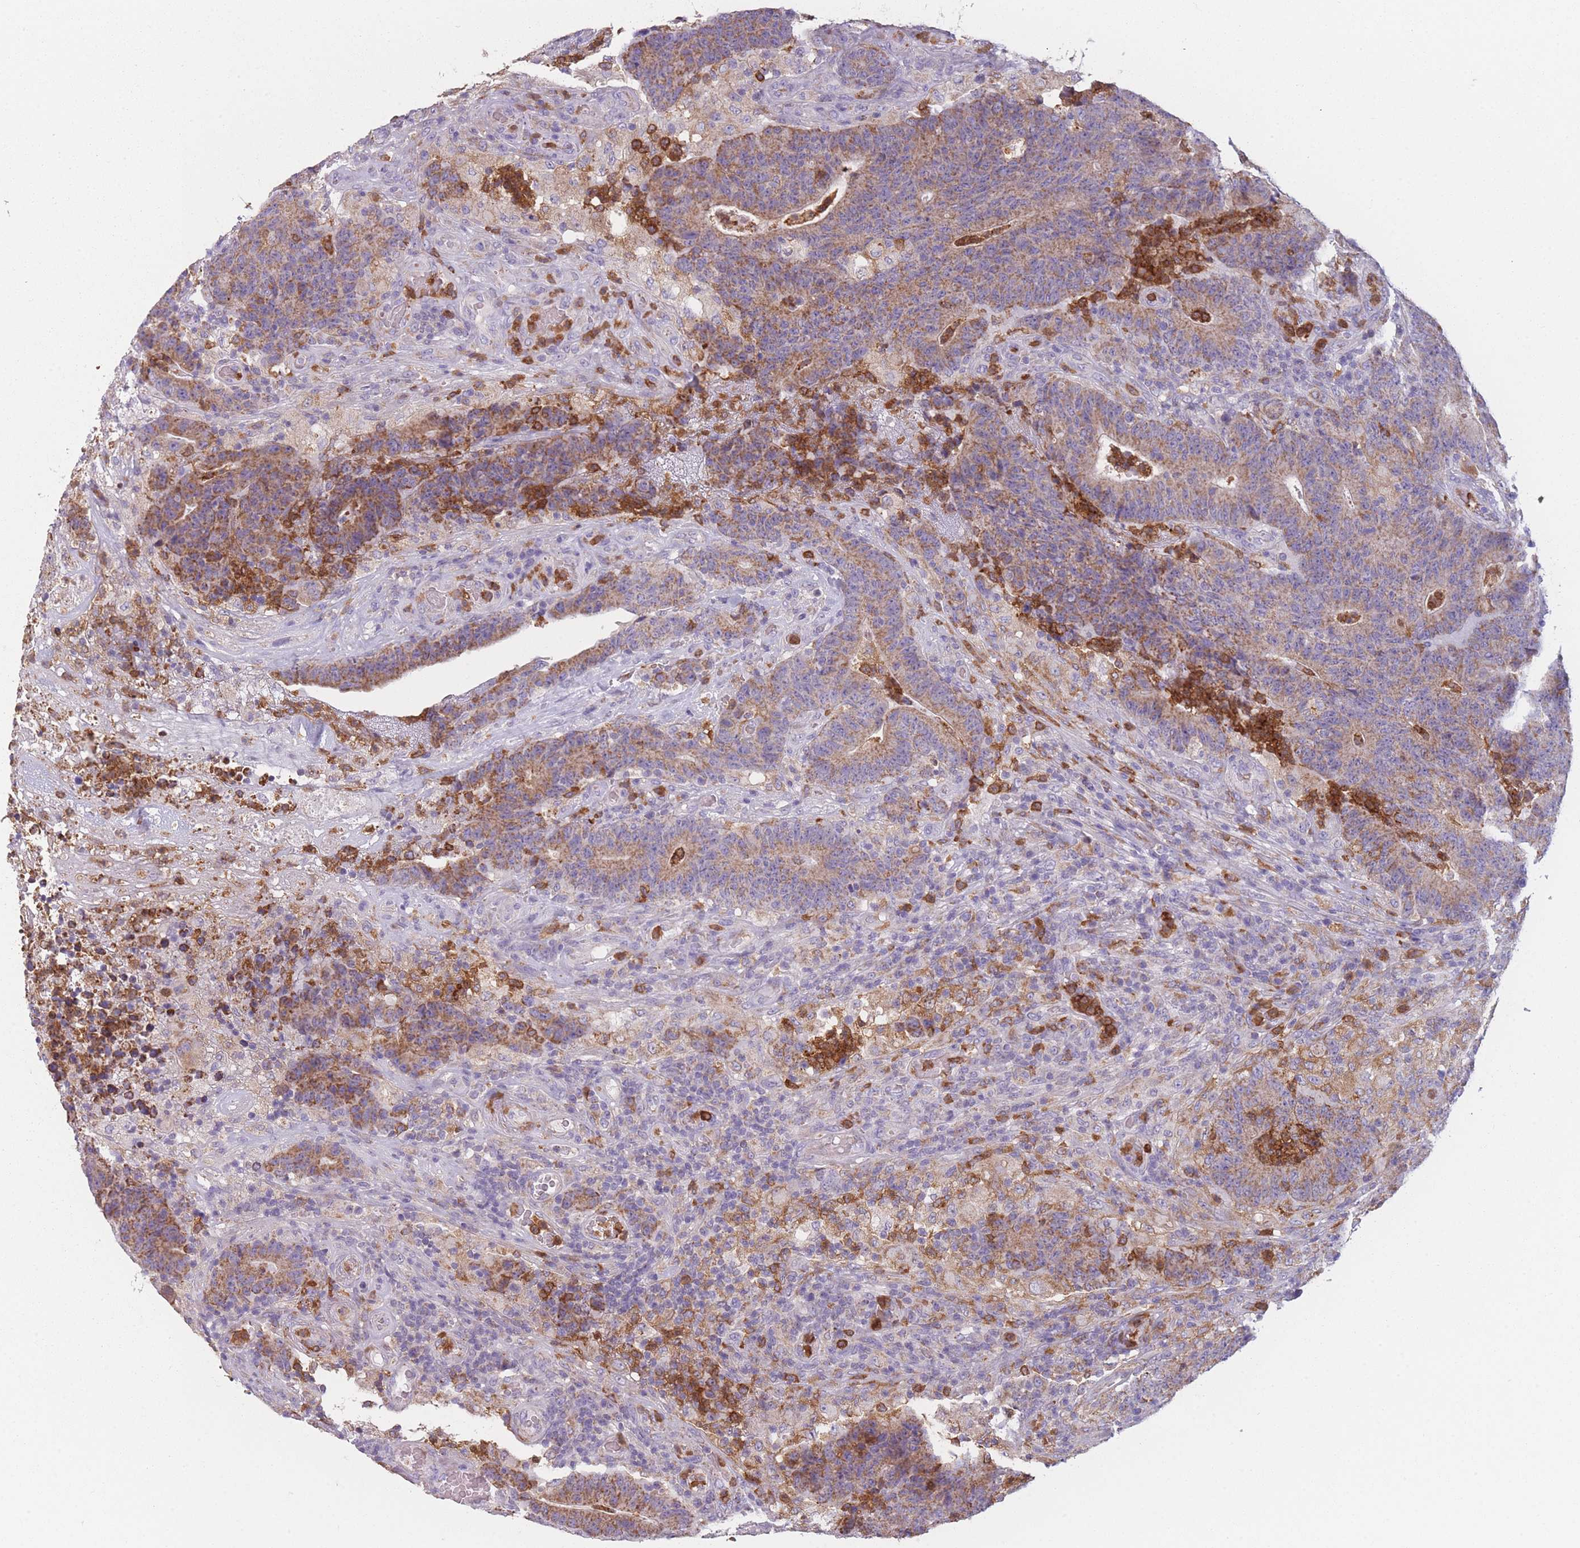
{"staining": {"intensity": "moderate", "quantity": ">75%", "location": "cytoplasmic/membranous"}, "tissue": "colorectal cancer", "cell_type": "Tumor cells", "image_type": "cancer", "snomed": [{"axis": "morphology", "description": "Normal tissue, NOS"}, {"axis": "morphology", "description": "Adenocarcinoma, NOS"}, {"axis": "topography", "description": "Colon"}], "caption": "This photomicrograph displays IHC staining of adenocarcinoma (colorectal), with medium moderate cytoplasmic/membranous positivity in about >75% of tumor cells.", "gene": "PRAM1", "patient": {"sex": "female", "age": 75}}